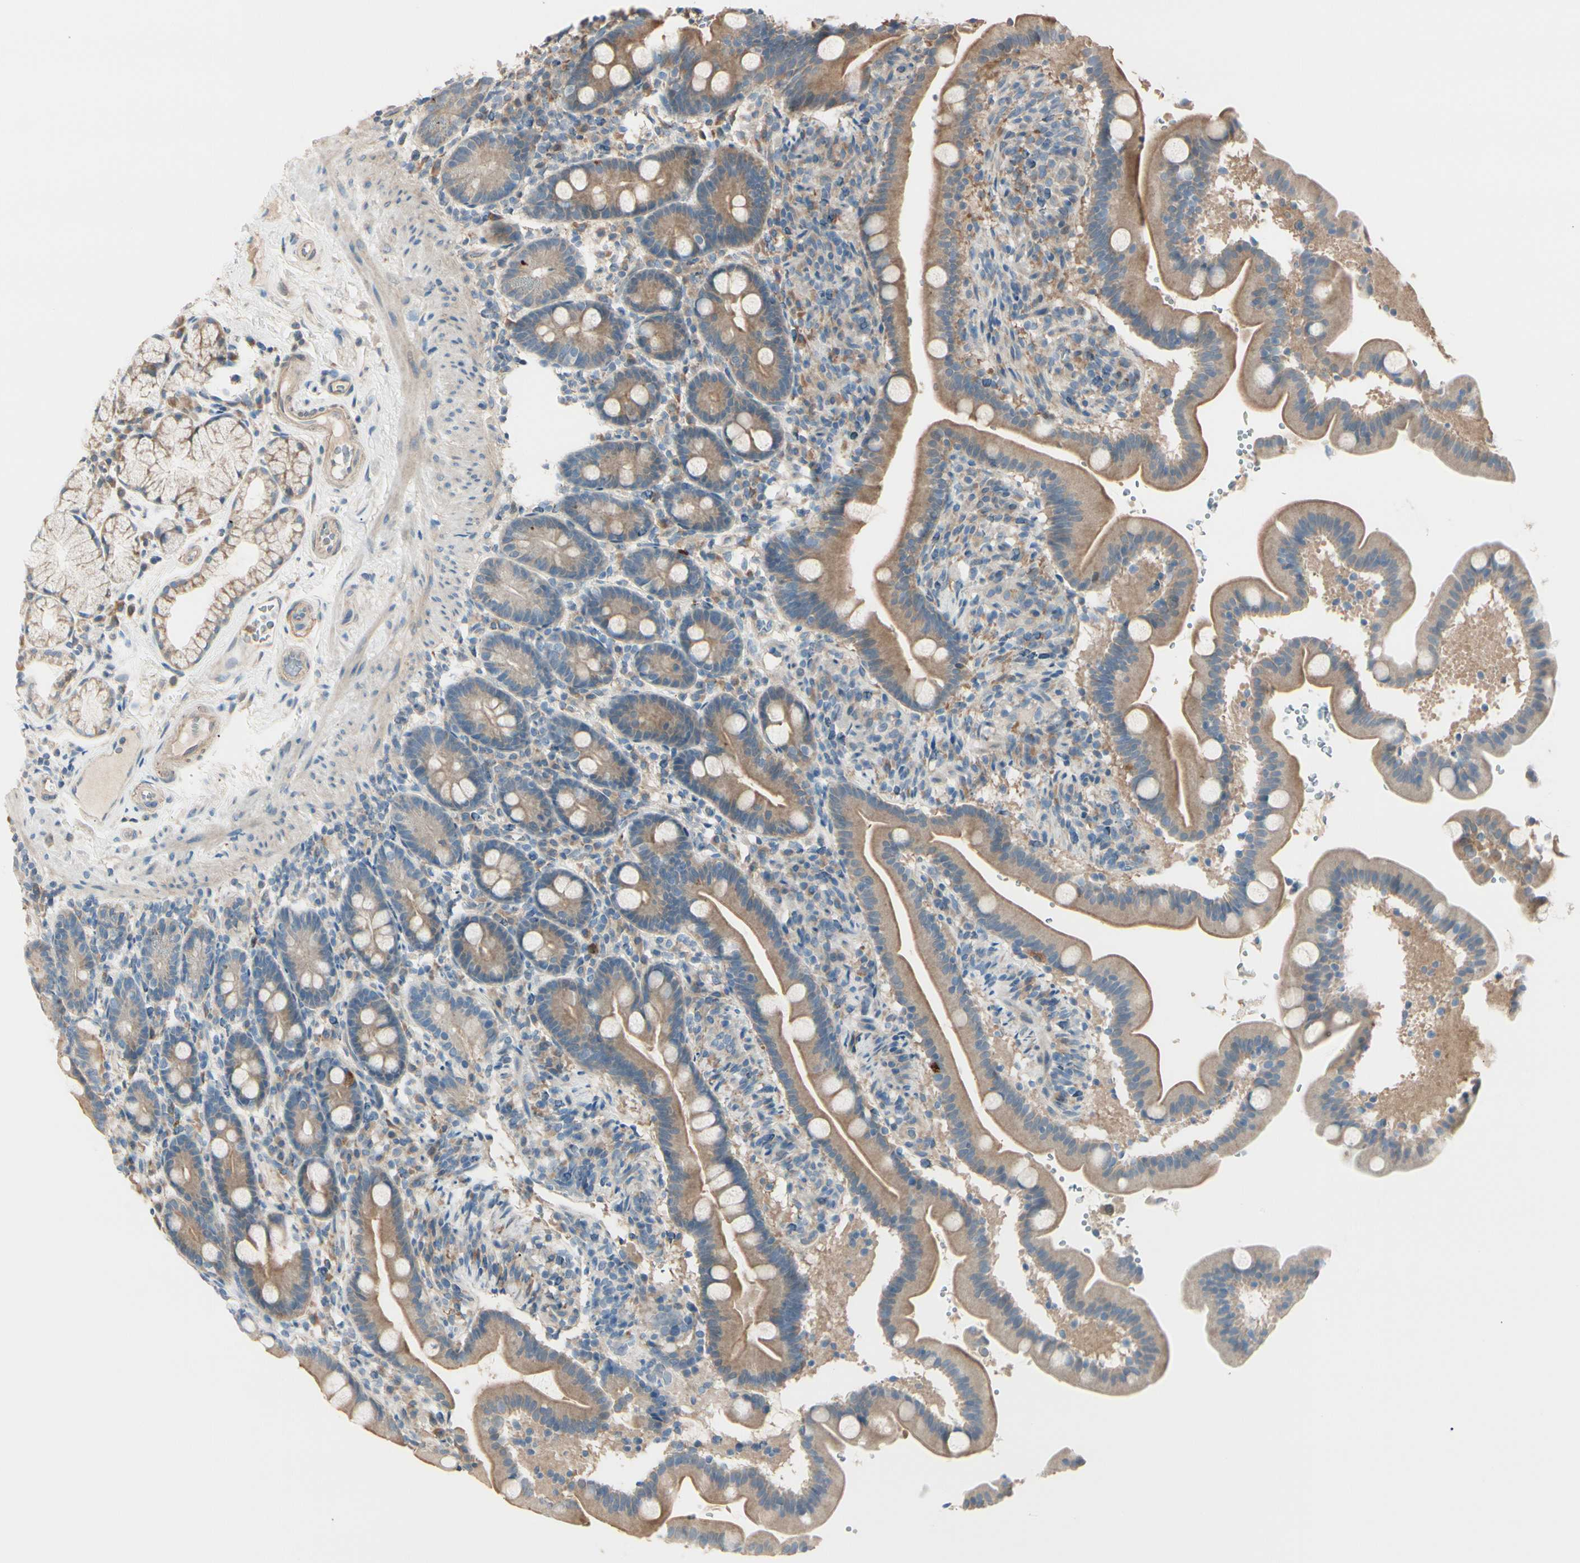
{"staining": {"intensity": "moderate", "quantity": ">75%", "location": "cytoplasmic/membranous"}, "tissue": "duodenum", "cell_type": "Glandular cells", "image_type": "normal", "snomed": [{"axis": "morphology", "description": "Normal tissue, NOS"}, {"axis": "topography", "description": "Duodenum"}], "caption": "Duodenum stained for a protein reveals moderate cytoplasmic/membranous positivity in glandular cells. Immunohistochemistry (ihc) stains the protein in brown and the nuclei are stained blue.", "gene": "EPHA3", "patient": {"sex": "male", "age": 54}}